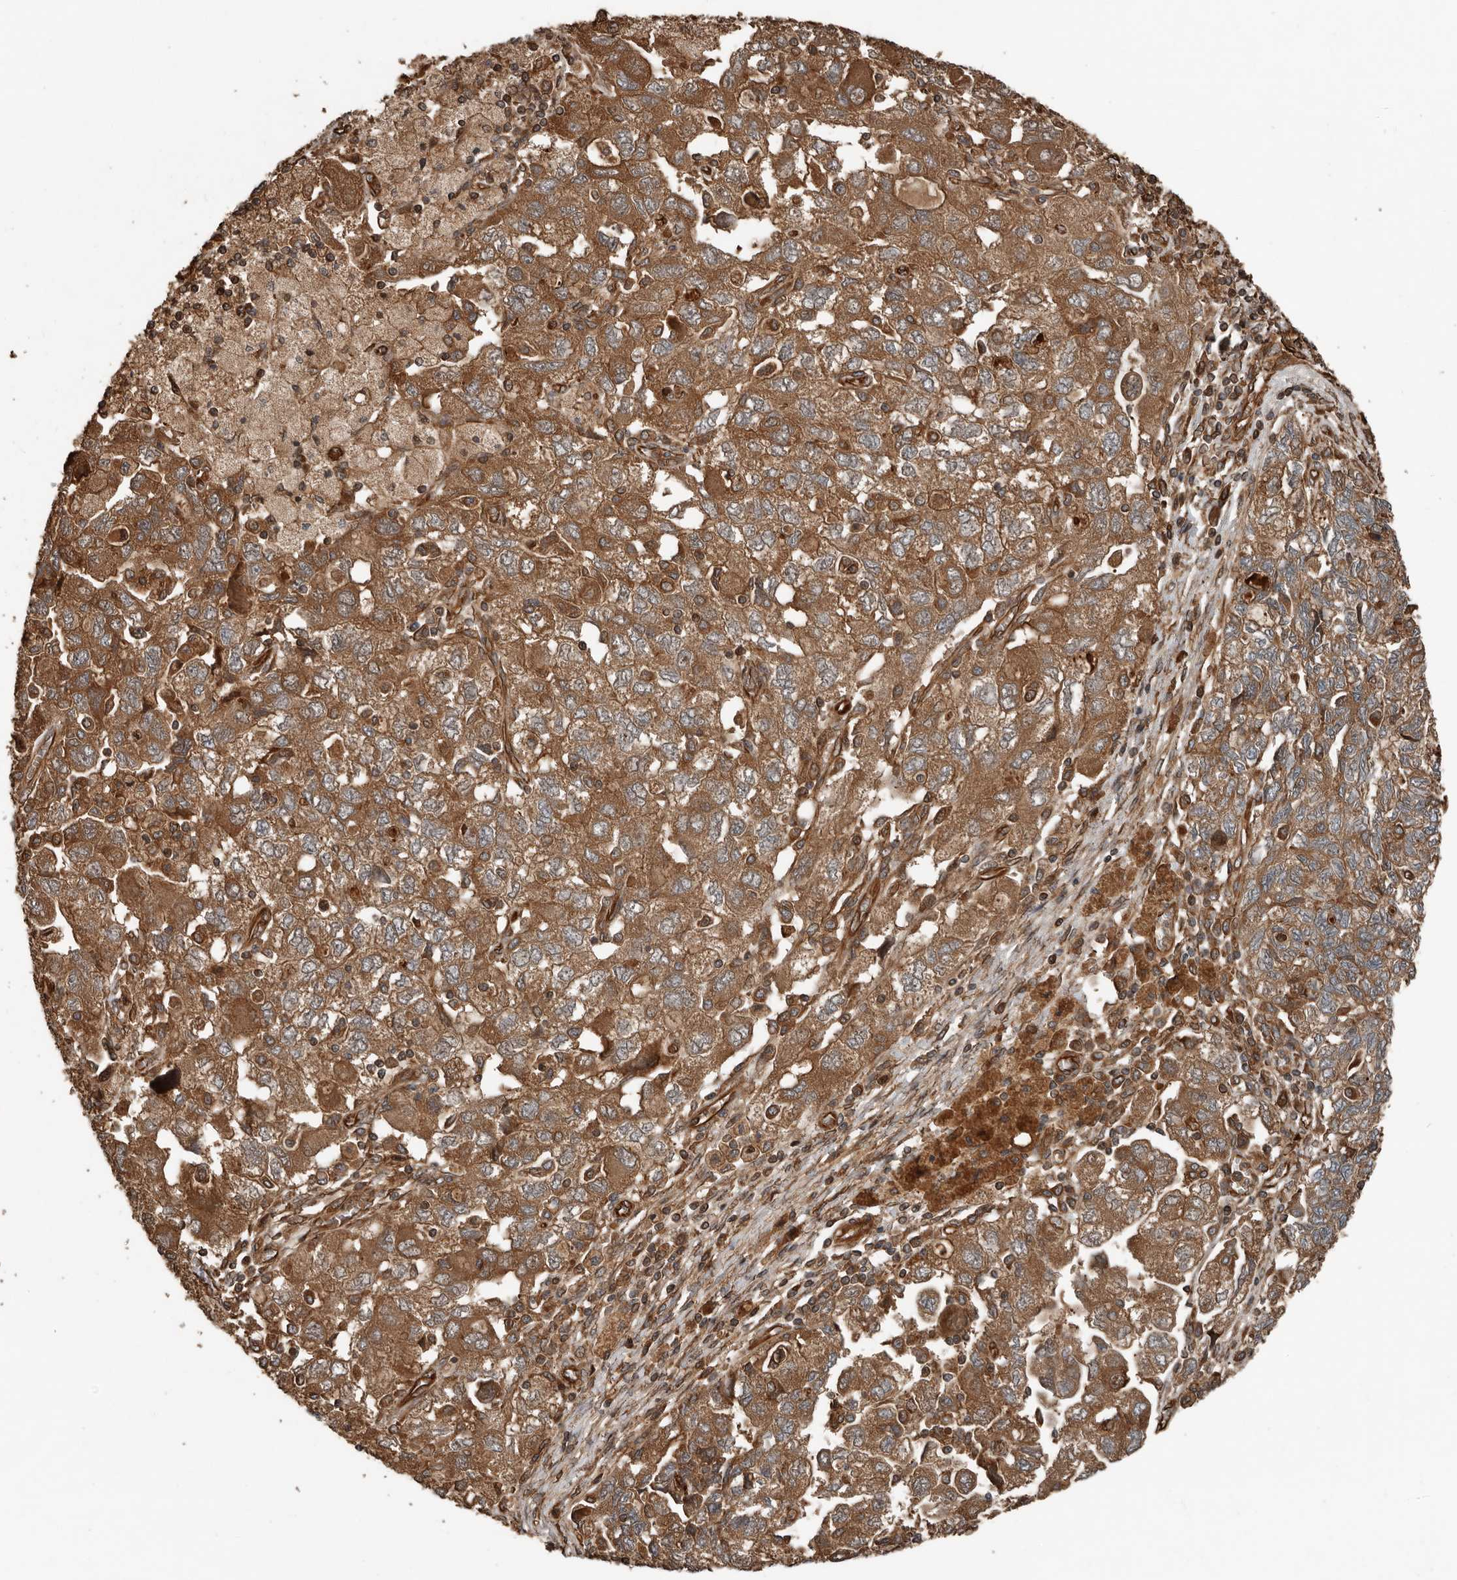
{"staining": {"intensity": "moderate", "quantity": ">75%", "location": "cytoplasmic/membranous"}, "tissue": "ovarian cancer", "cell_type": "Tumor cells", "image_type": "cancer", "snomed": [{"axis": "morphology", "description": "Carcinoma, NOS"}, {"axis": "morphology", "description": "Cystadenocarcinoma, serous, NOS"}, {"axis": "topography", "description": "Ovary"}], "caption": "An image of serous cystadenocarcinoma (ovarian) stained for a protein shows moderate cytoplasmic/membranous brown staining in tumor cells.", "gene": "YOD1", "patient": {"sex": "female", "age": 69}}